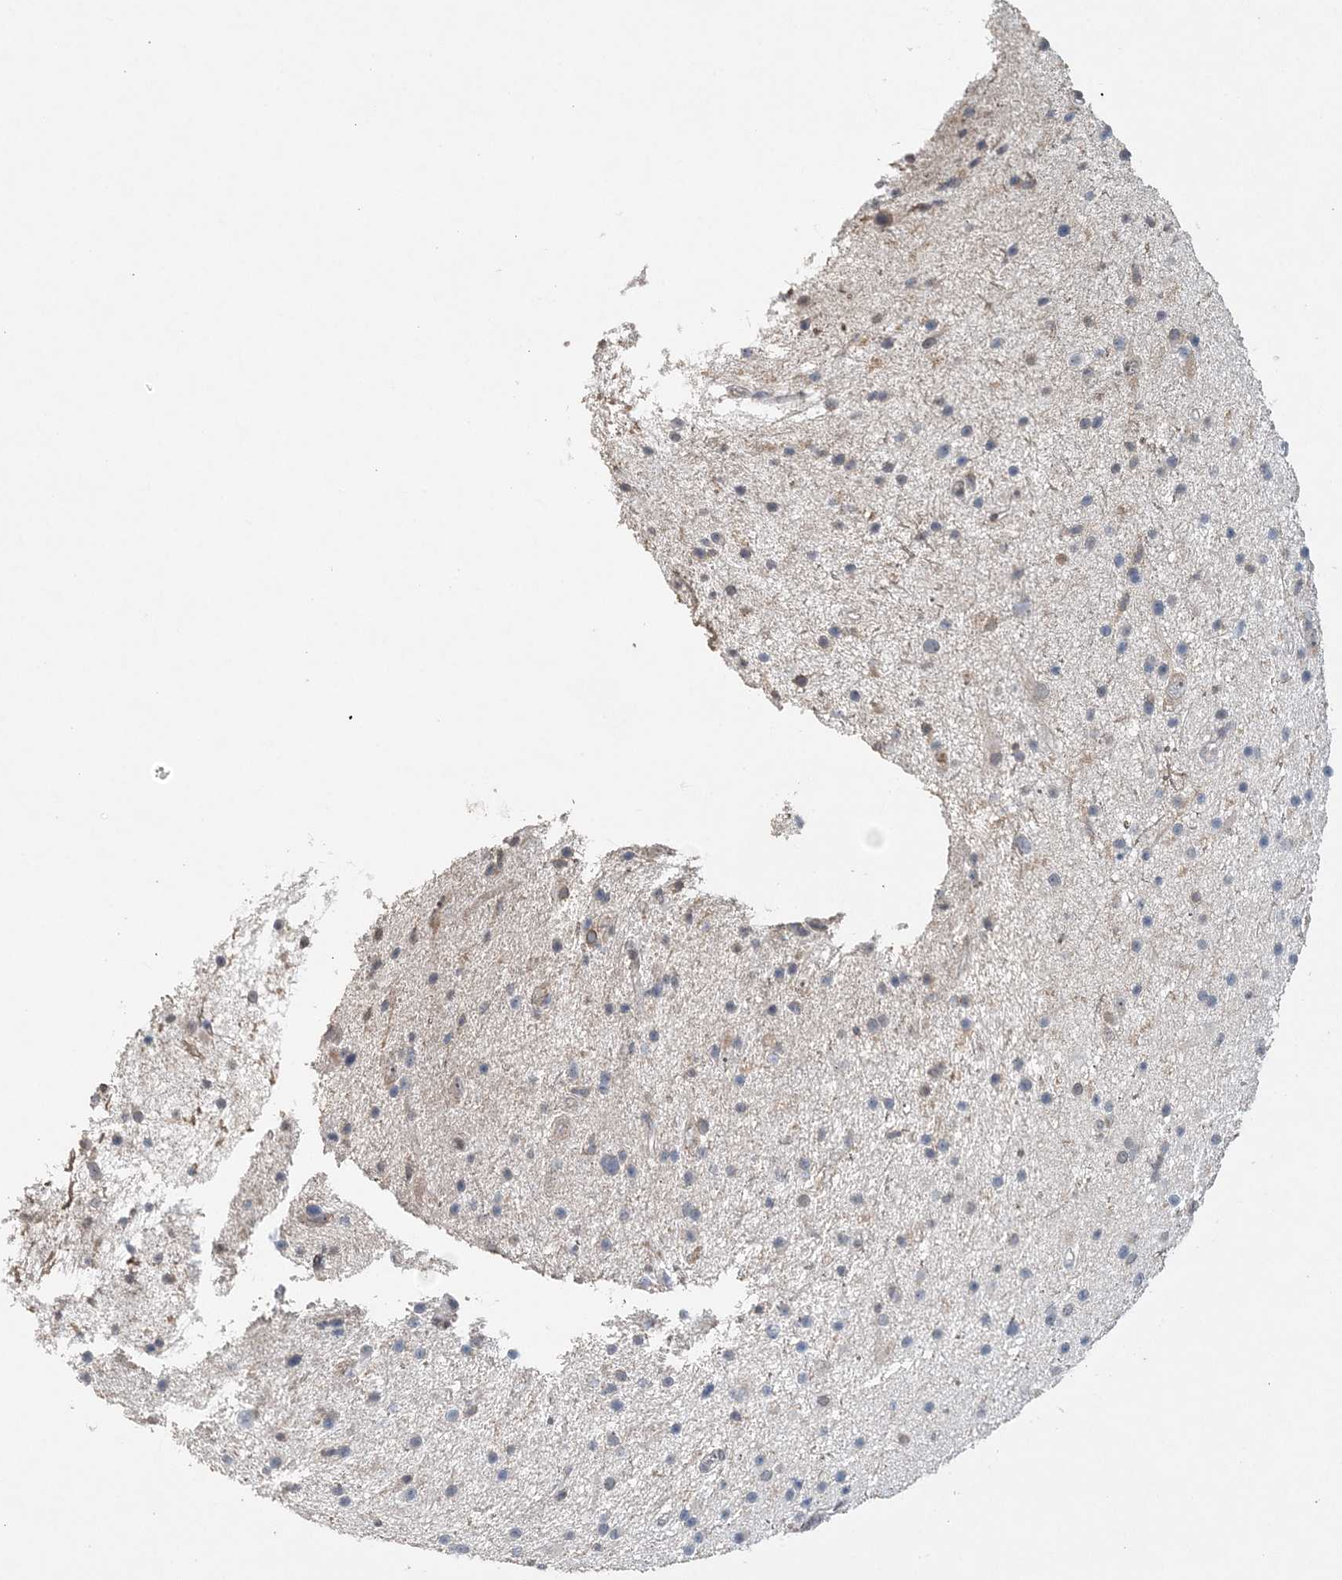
{"staining": {"intensity": "negative", "quantity": "none", "location": "none"}, "tissue": "glioma", "cell_type": "Tumor cells", "image_type": "cancer", "snomed": [{"axis": "morphology", "description": "Glioma, malignant, Low grade"}, {"axis": "topography", "description": "Cerebral cortex"}], "caption": "IHC image of human malignant glioma (low-grade) stained for a protein (brown), which displays no positivity in tumor cells.", "gene": "FAM110A", "patient": {"sex": "female", "age": 39}}